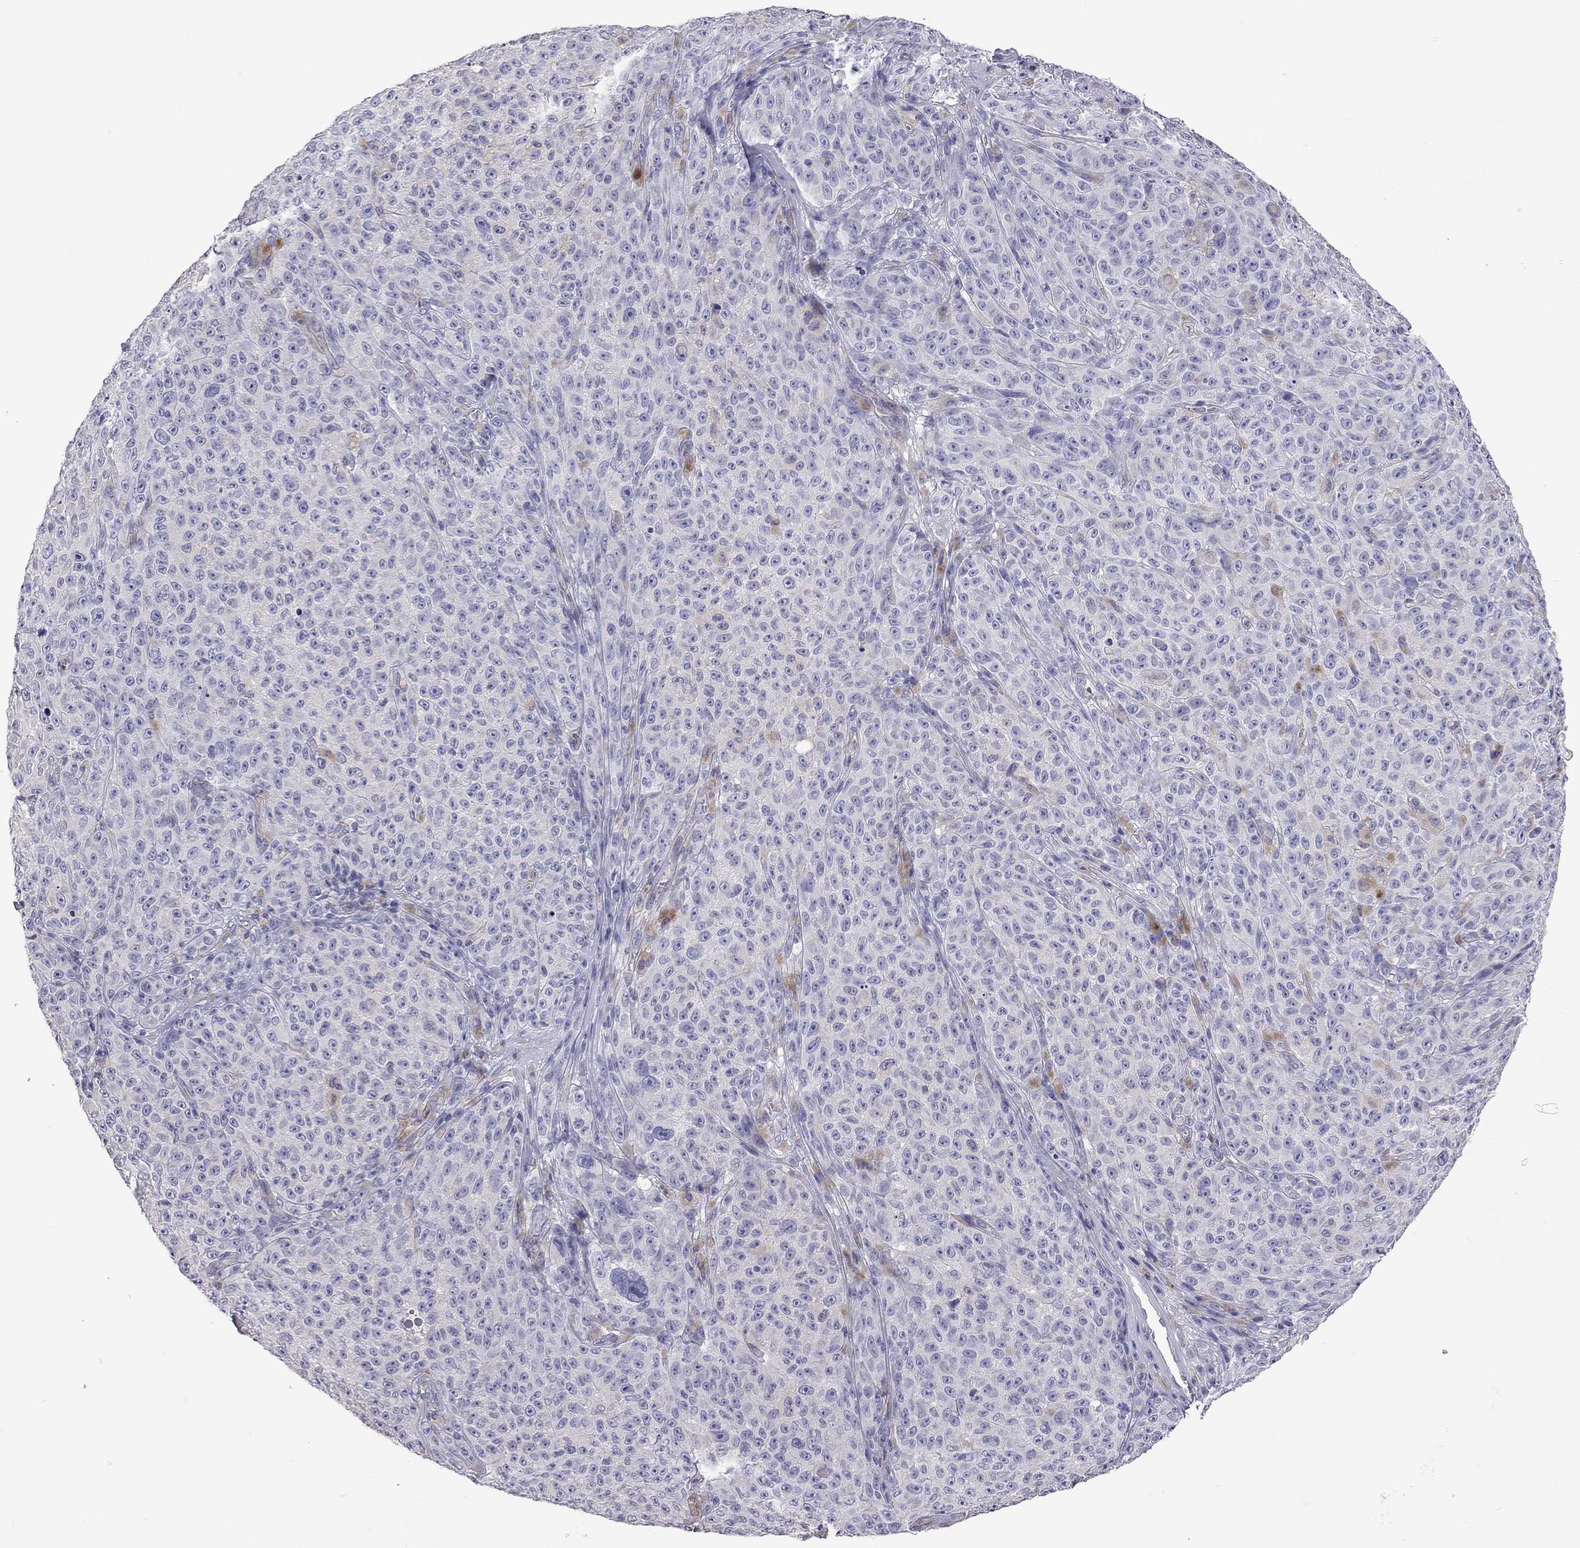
{"staining": {"intensity": "negative", "quantity": "none", "location": "none"}, "tissue": "melanoma", "cell_type": "Tumor cells", "image_type": "cancer", "snomed": [{"axis": "morphology", "description": "Malignant melanoma, NOS"}, {"axis": "topography", "description": "Skin"}], "caption": "Immunohistochemical staining of human melanoma reveals no significant positivity in tumor cells. The staining was performed using DAB to visualize the protein expression in brown, while the nuclei were stained in blue with hematoxylin (Magnification: 20x).", "gene": "FEZ1", "patient": {"sex": "female", "age": 82}}